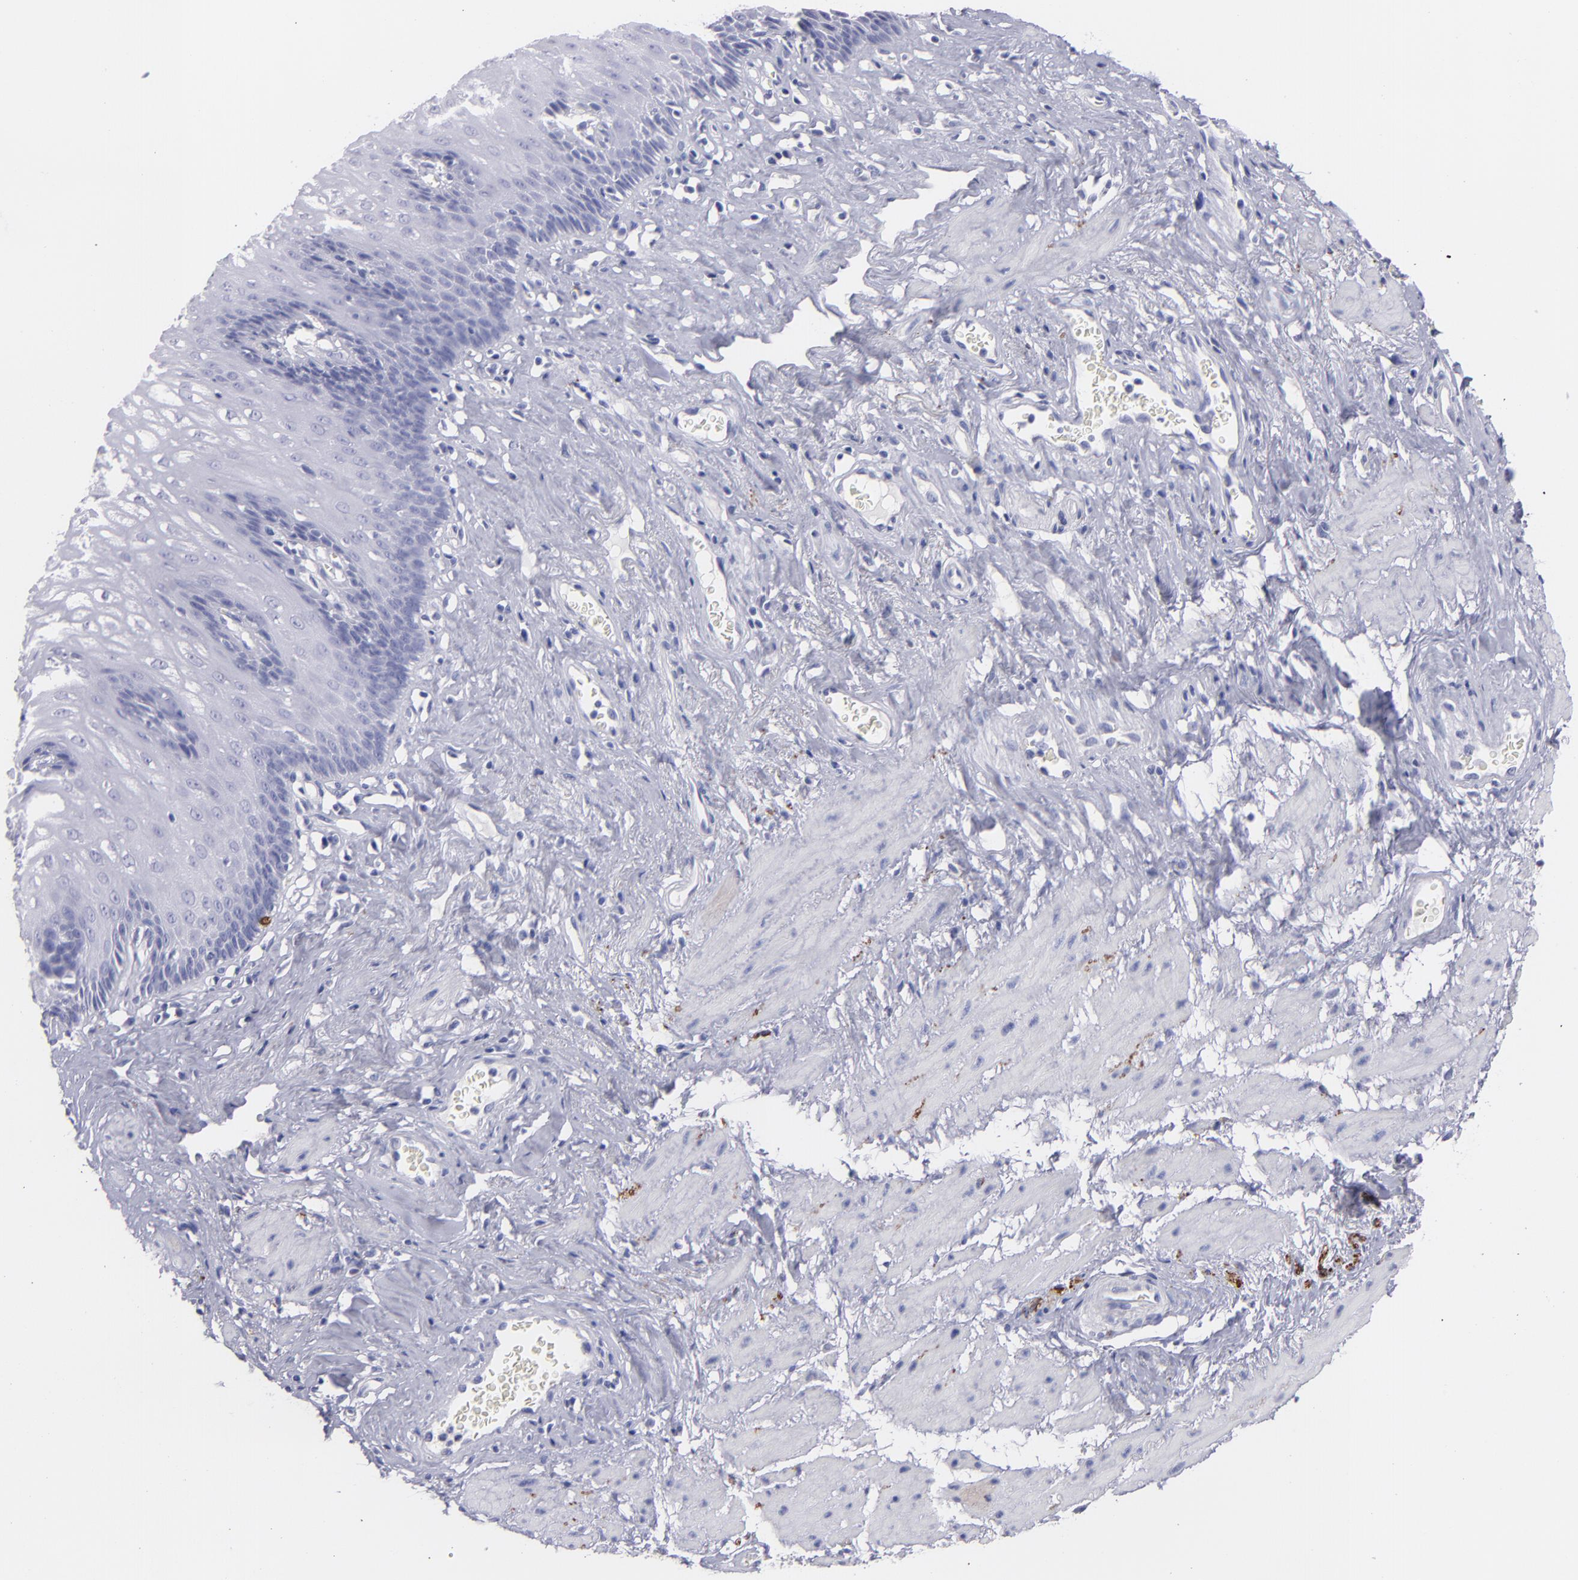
{"staining": {"intensity": "negative", "quantity": "none", "location": "none"}, "tissue": "esophagus", "cell_type": "Squamous epithelial cells", "image_type": "normal", "snomed": [{"axis": "morphology", "description": "Normal tissue, NOS"}, {"axis": "topography", "description": "Esophagus"}], "caption": "Human esophagus stained for a protein using IHC demonstrates no expression in squamous epithelial cells.", "gene": "SNAP25", "patient": {"sex": "female", "age": 70}}